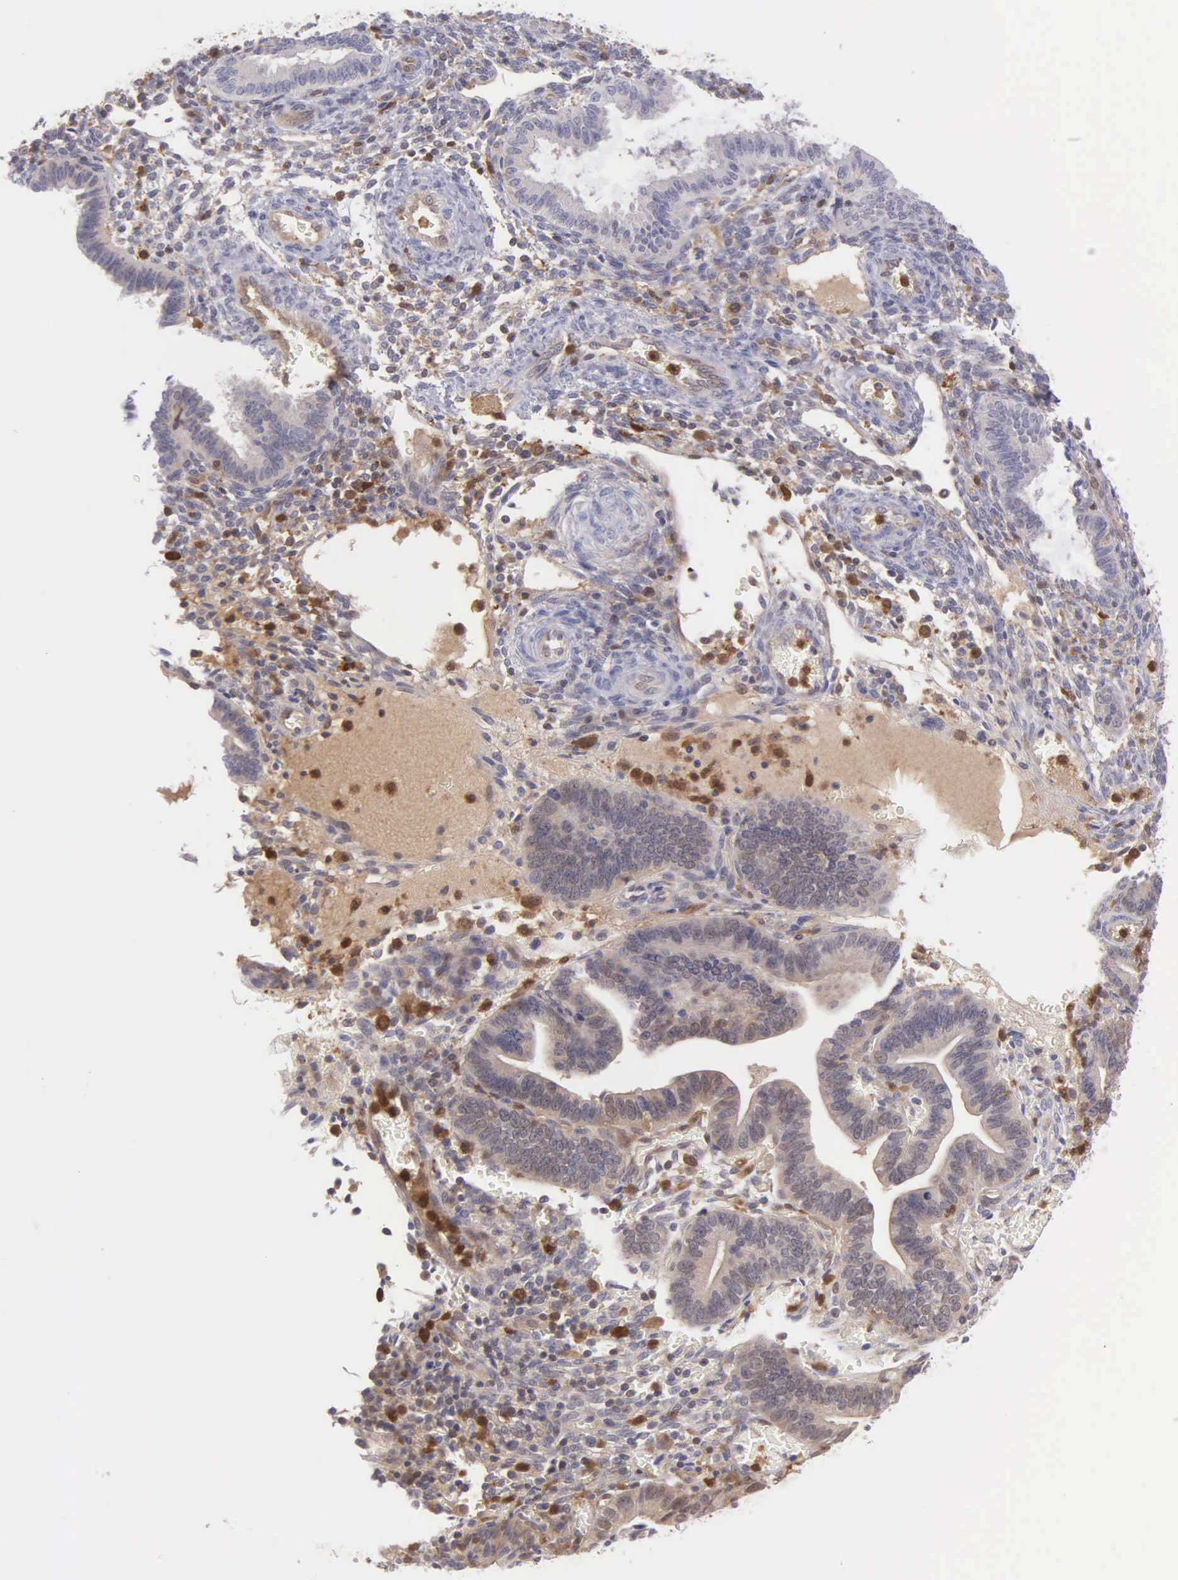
{"staining": {"intensity": "negative", "quantity": "none", "location": "none"}, "tissue": "endometrium", "cell_type": "Cells in endometrial stroma", "image_type": "normal", "snomed": [{"axis": "morphology", "description": "Normal tissue, NOS"}, {"axis": "topography", "description": "Endometrium"}], "caption": "This photomicrograph is of normal endometrium stained with immunohistochemistry (IHC) to label a protein in brown with the nuclei are counter-stained blue. There is no expression in cells in endometrial stroma.", "gene": "BID", "patient": {"sex": "female", "age": 36}}